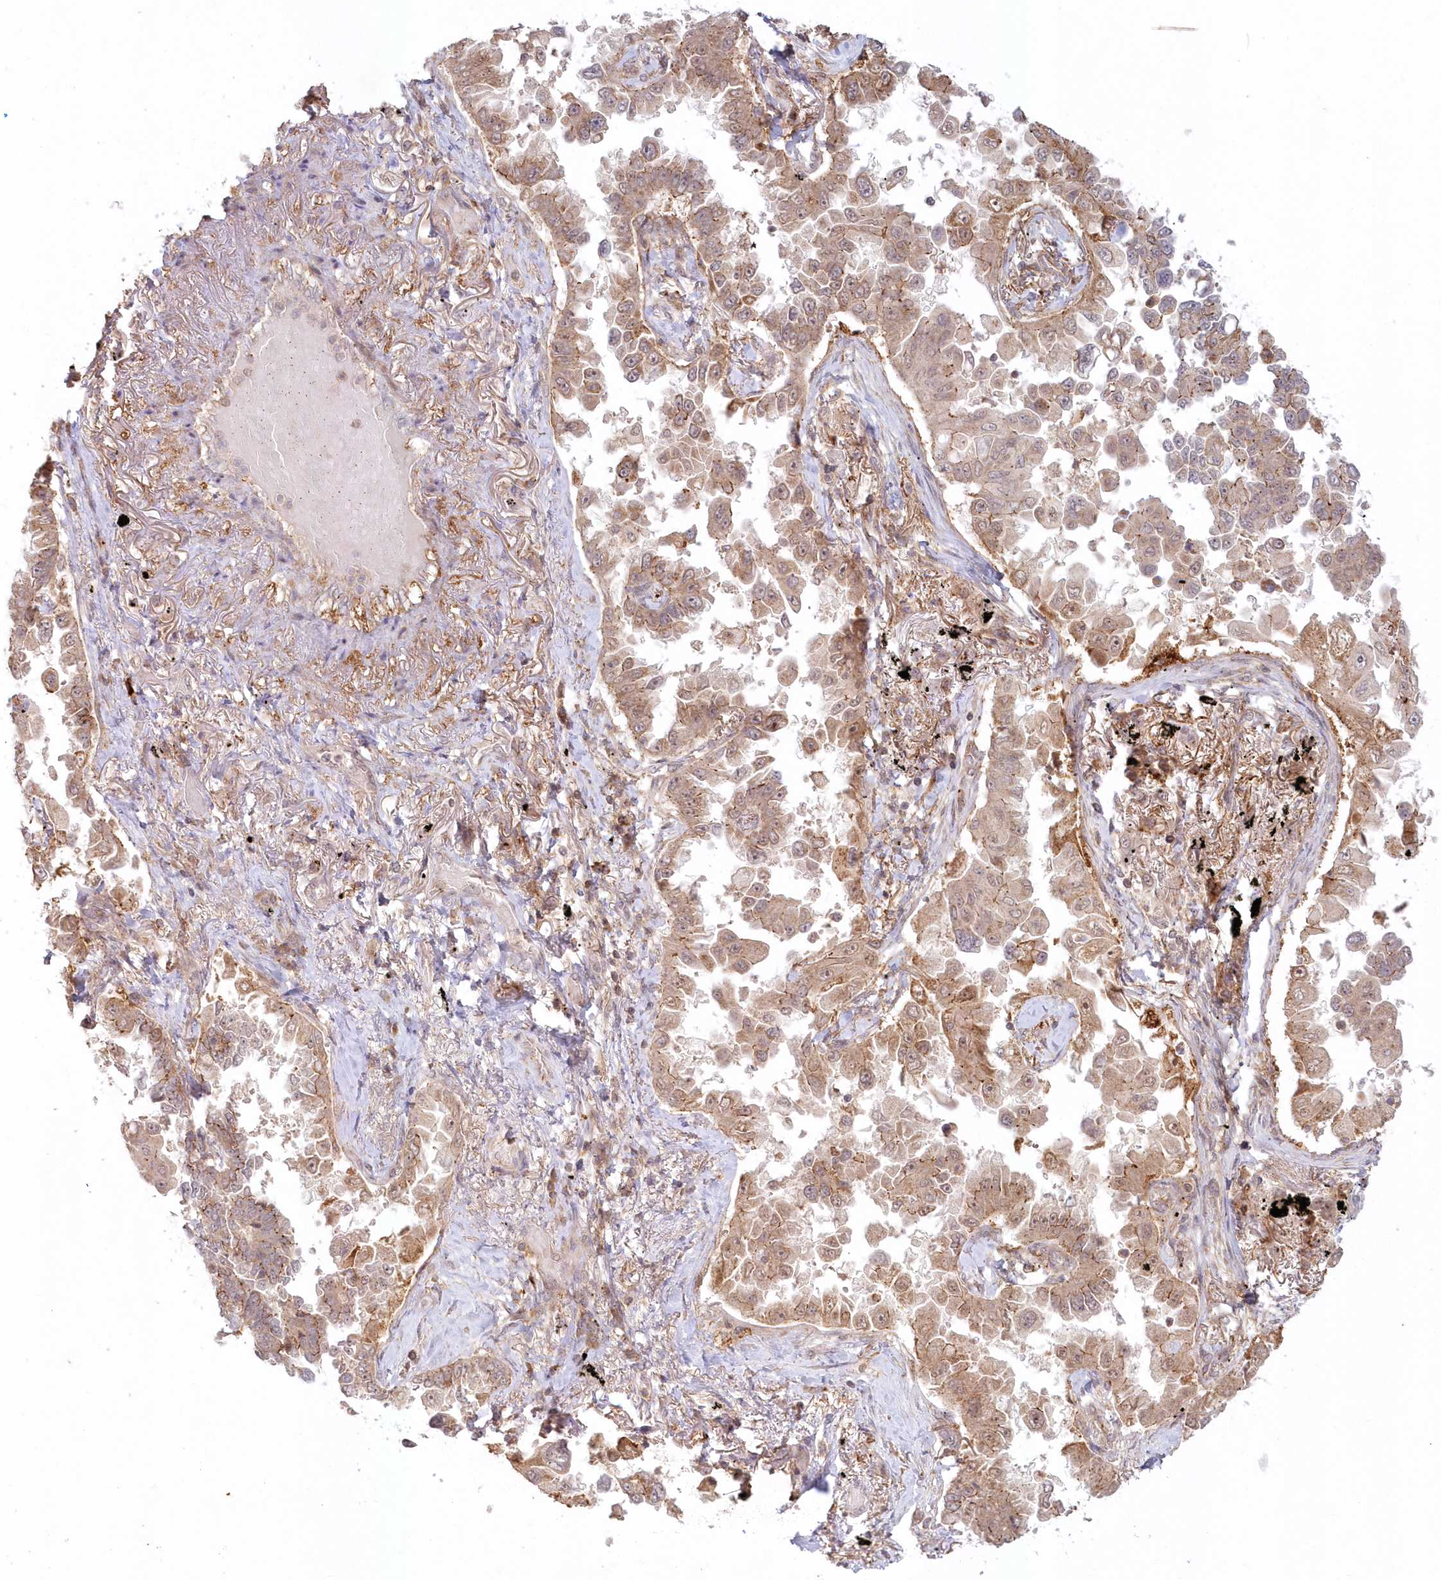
{"staining": {"intensity": "moderate", "quantity": ">75%", "location": "cytoplasmic/membranous"}, "tissue": "lung cancer", "cell_type": "Tumor cells", "image_type": "cancer", "snomed": [{"axis": "morphology", "description": "Adenocarcinoma, NOS"}, {"axis": "topography", "description": "Lung"}], "caption": "Protein expression by IHC shows moderate cytoplasmic/membranous expression in about >75% of tumor cells in lung adenocarcinoma.", "gene": "TOGARAM2", "patient": {"sex": "female", "age": 67}}